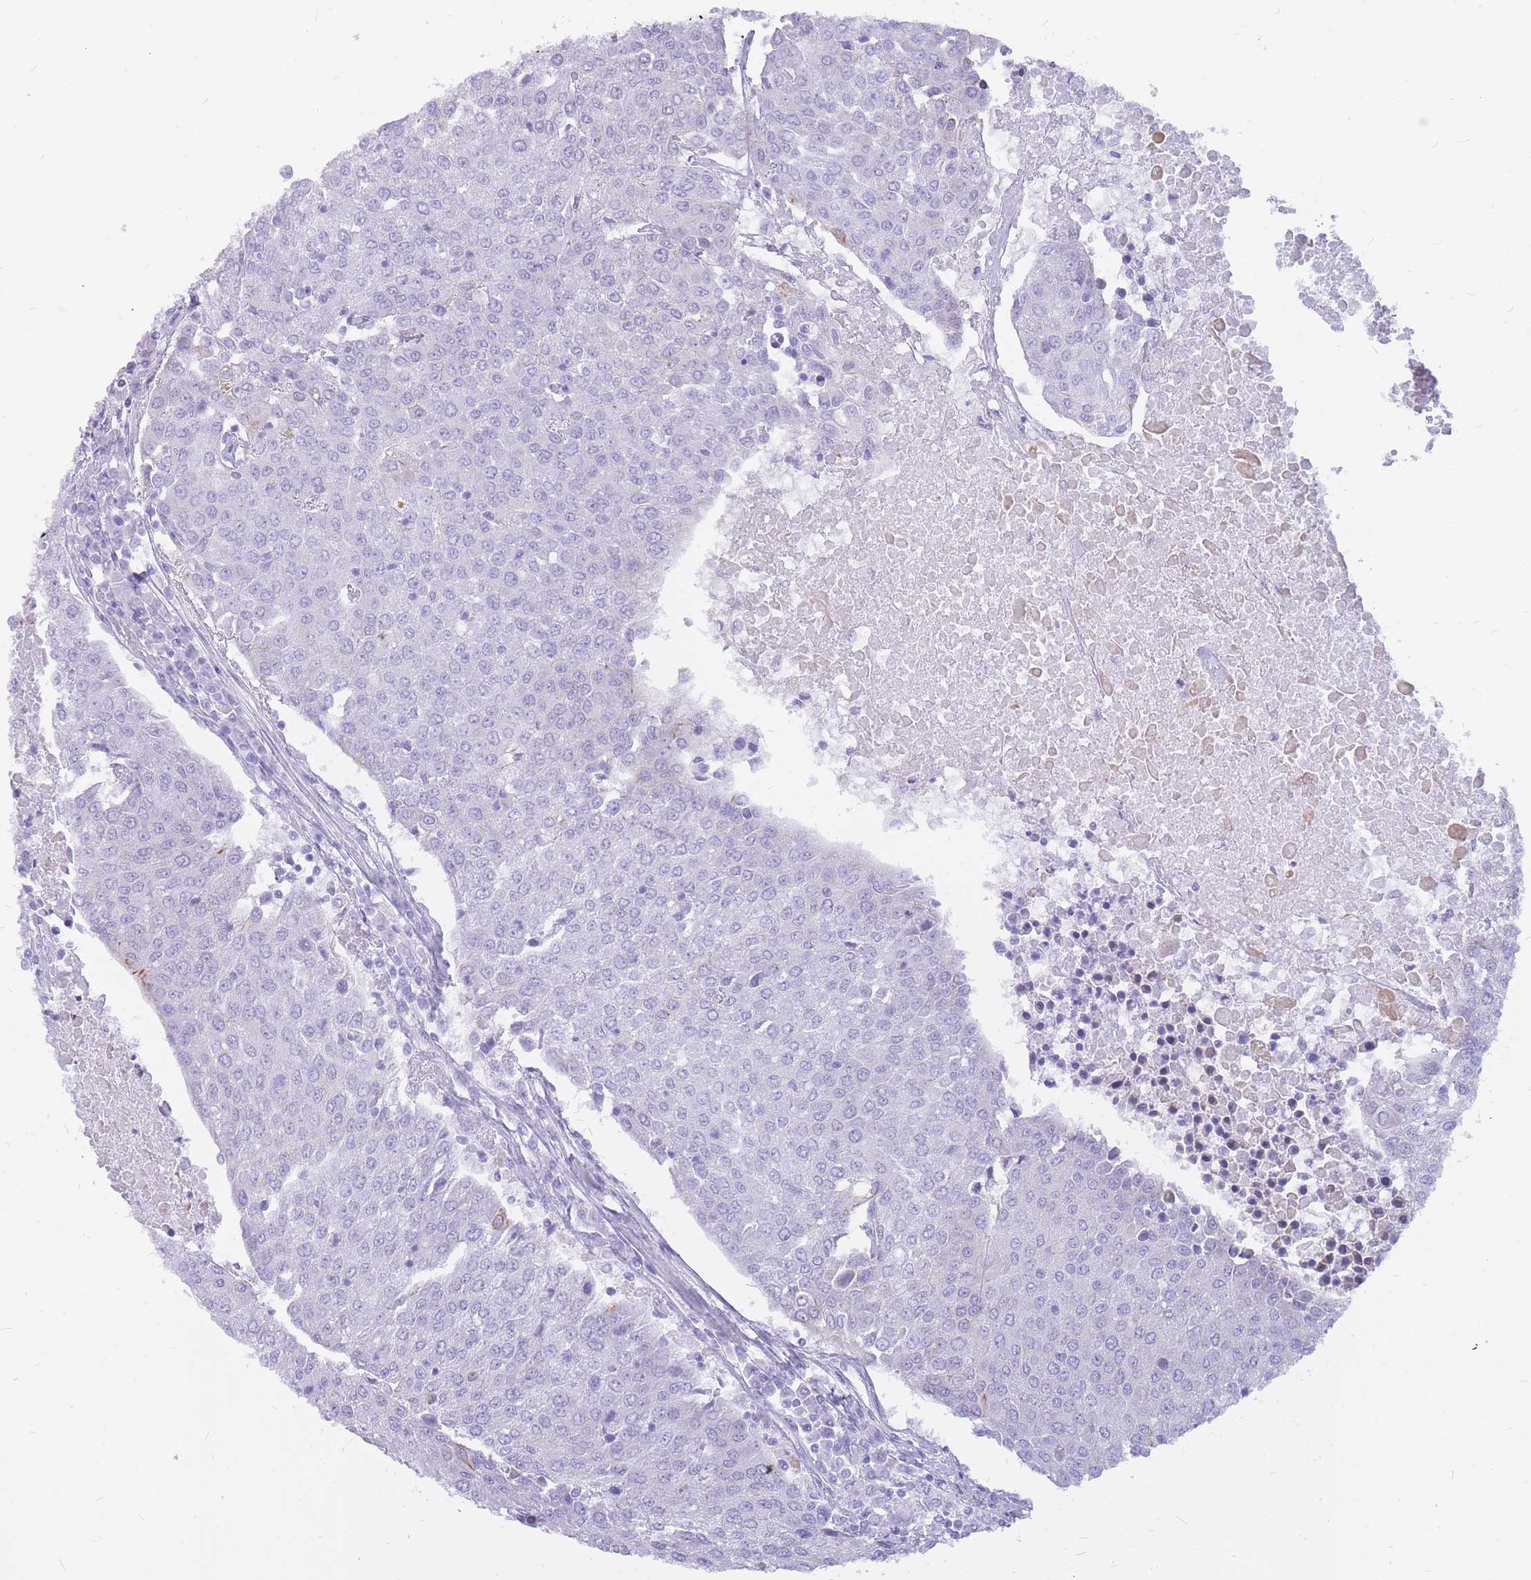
{"staining": {"intensity": "negative", "quantity": "none", "location": "none"}, "tissue": "urothelial cancer", "cell_type": "Tumor cells", "image_type": "cancer", "snomed": [{"axis": "morphology", "description": "Urothelial carcinoma, High grade"}, {"axis": "topography", "description": "Urinary bladder"}], "caption": "IHC image of neoplastic tissue: high-grade urothelial carcinoma stained with DAB (3,3'-diaminobenzidine) displays no significant protein staining in tumor cells.", "gene": "INS", "patient": {"sex": "female", "age": 85}}